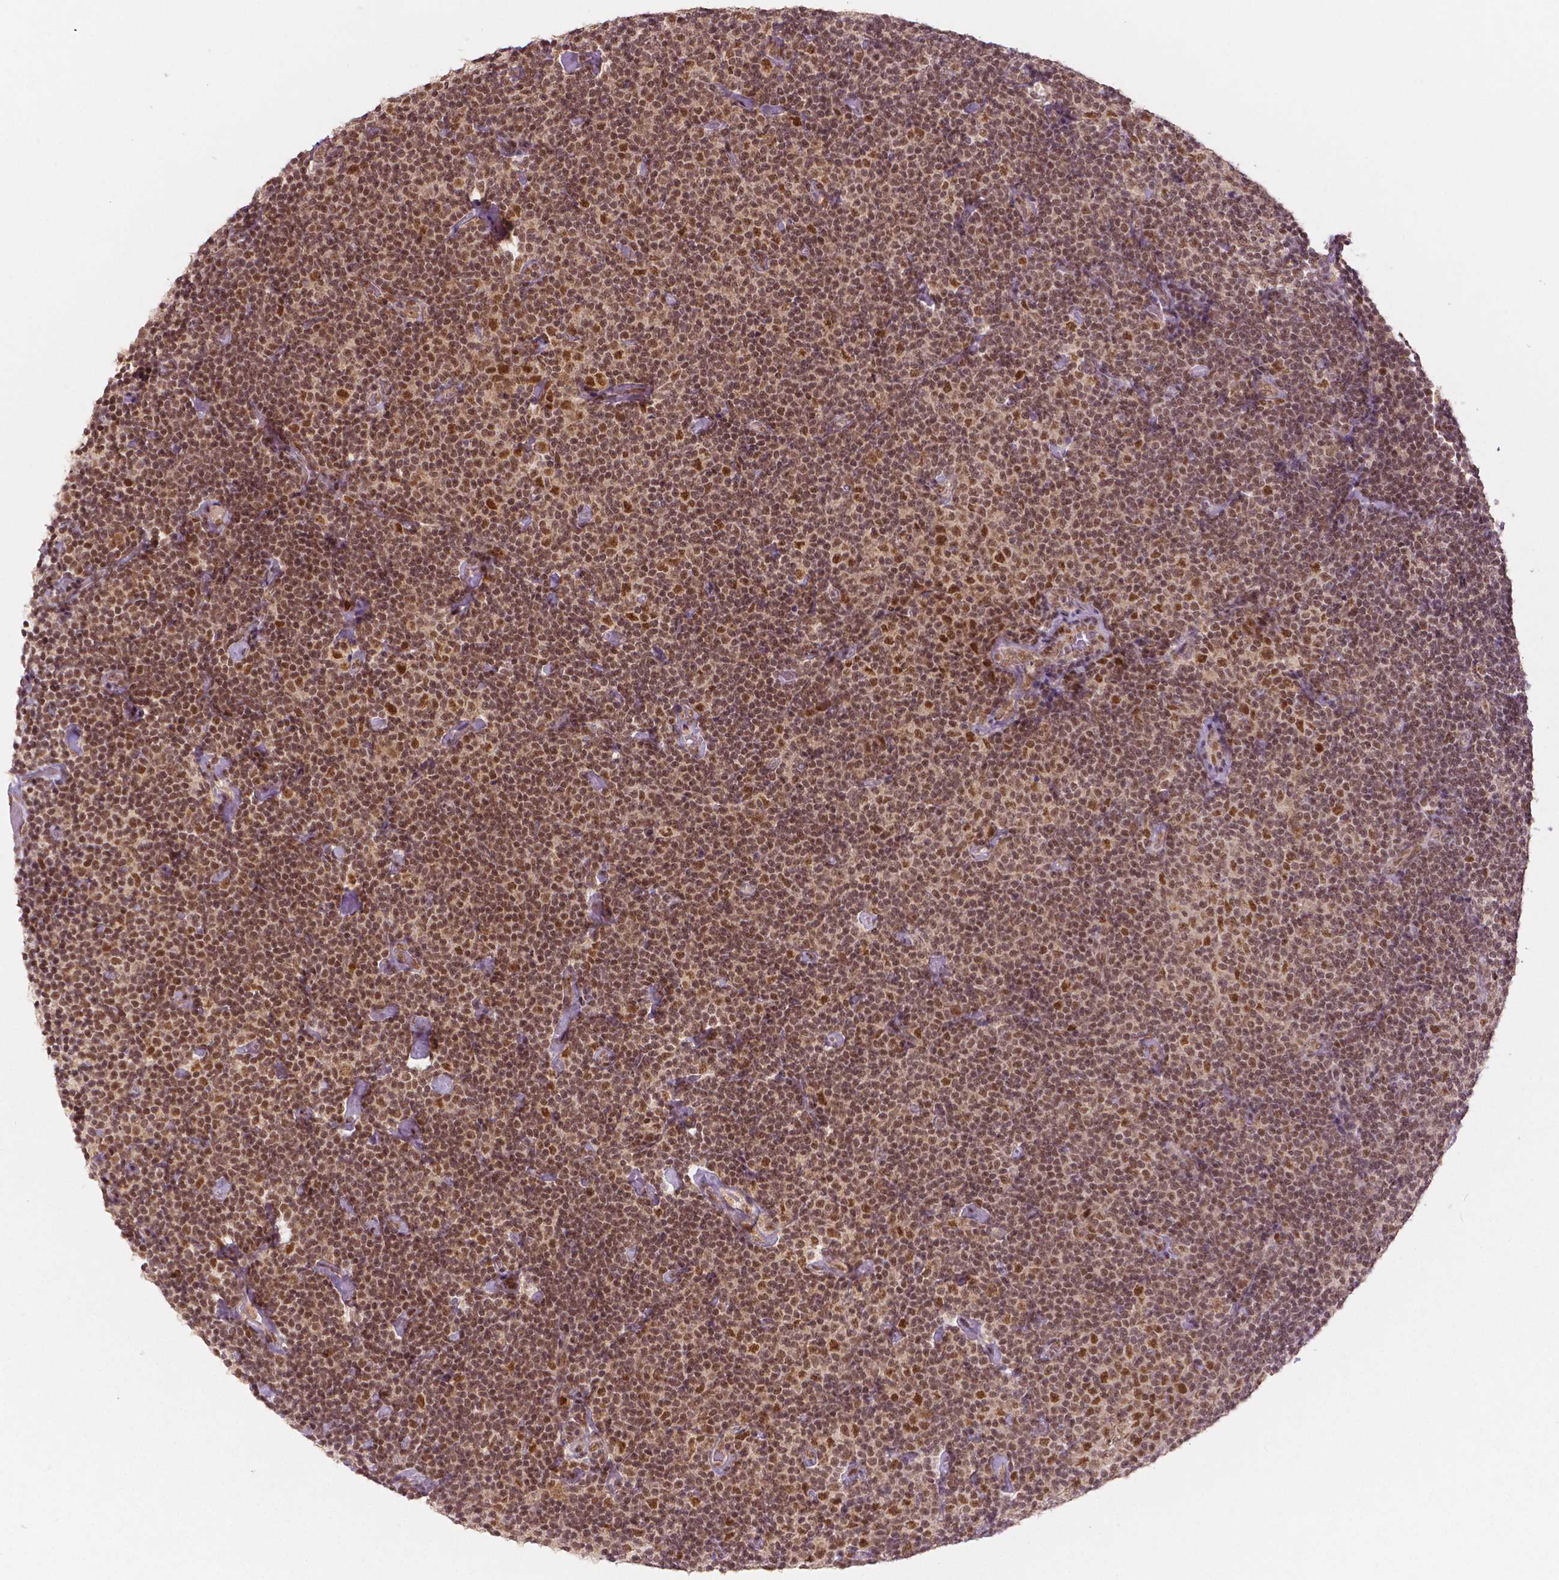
{"staining": {"intensity": "moderate", "quantity": ">75%", "location": "nuclear"}, "tissue": "lymphoma", "cell_type": "Tumor cells", "image_type": "cancer", "snomed": [{"axis": "morphology", "description": "Malignant lymphoma, non-Hodgkin's type, Low grade"}, {"axis": "topography", "description": "Lymph node"}], "caption": "Low-grade malignant lymphoma, non-Hodgkin's type stained for a protein (brown) shows moderate nuclear positive expression in about >75% of tumor cells.", "gene": "NSD2", "patient": {"sex": "male", "age": 81}}